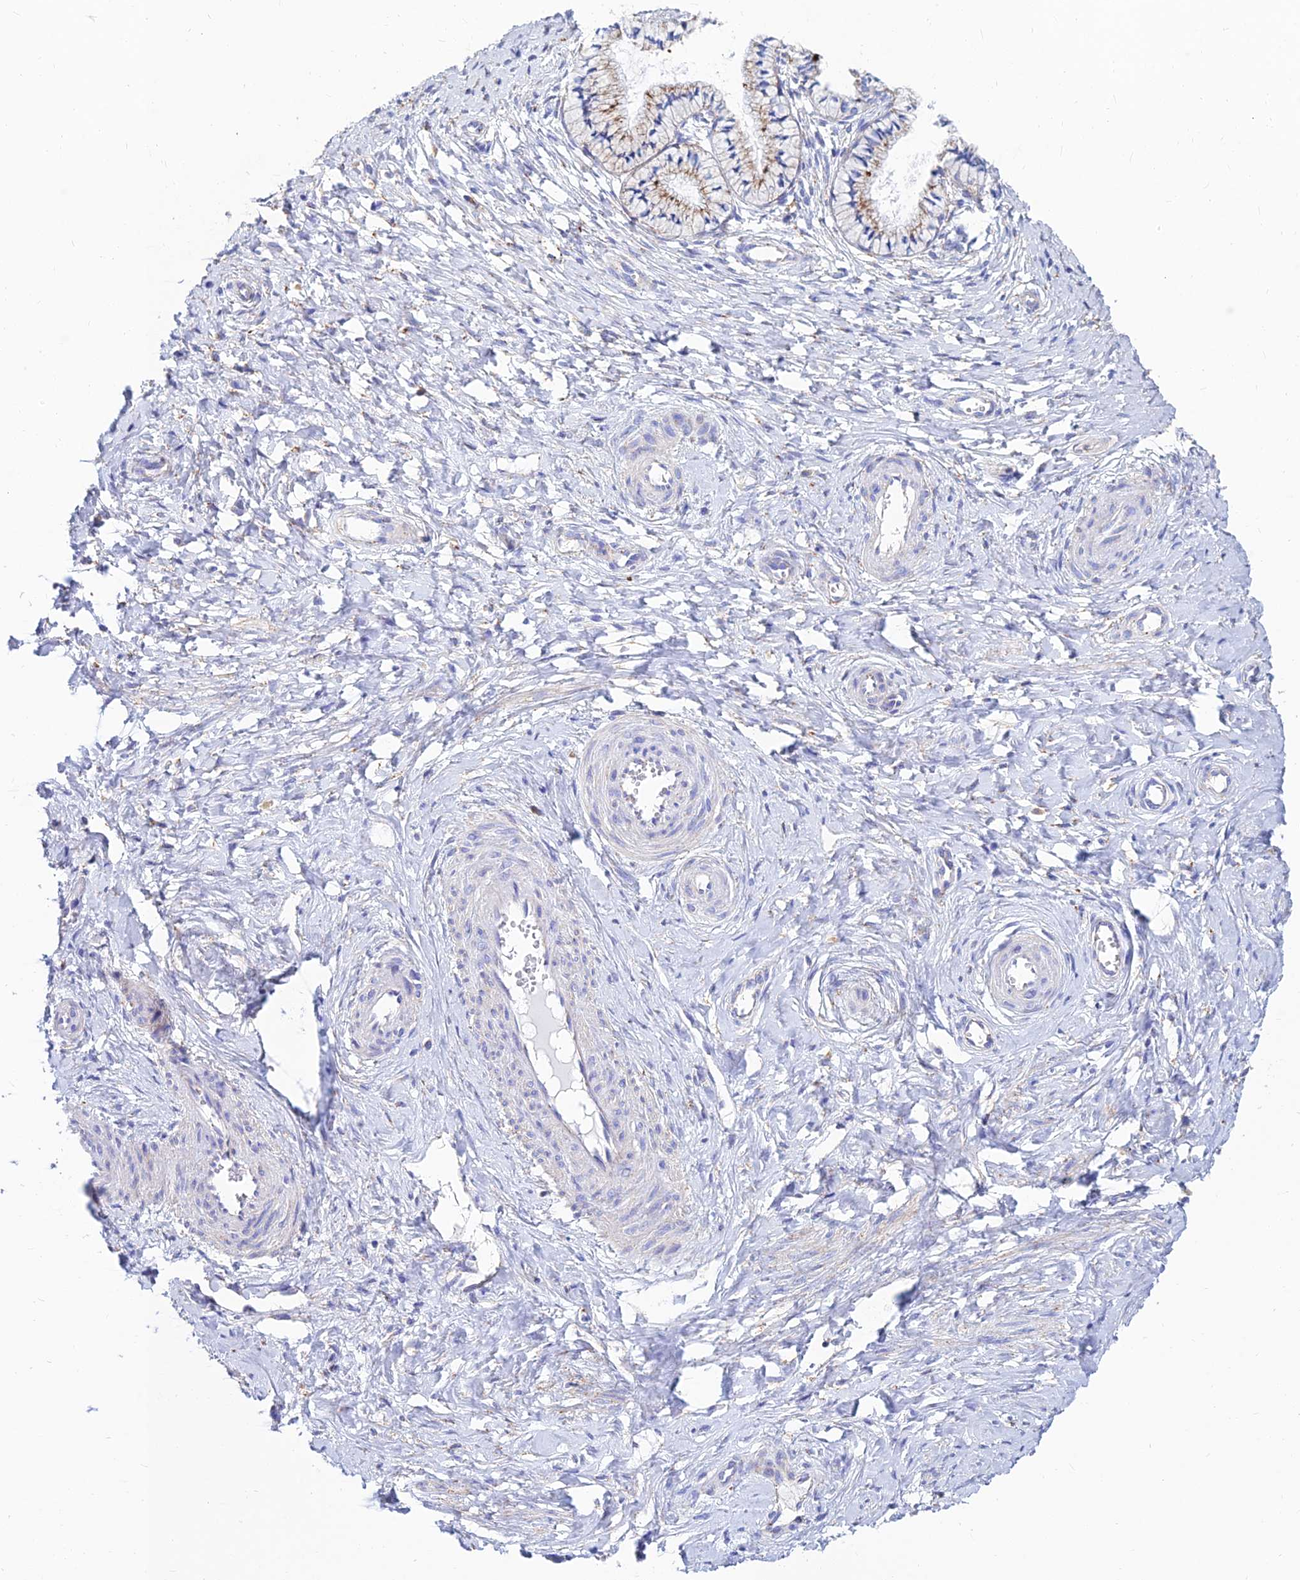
{"staining": {"intensity": "moderate", "quantity": "25%-75%", "location": "cytoplasmic/membranous"}, "tissue": "cervix", "cell_type": "Glandular cells", "image_type": "normal", "snomed": [{"axis": "morphology", "description": "Normal tissue, NOS"}, {"axis": "topography", "description": "Cervix"}], "caption": "Moderate cytoplasmic/membranous staining is identified in about 25%-75% of glandular cells in normal cervix.", "gene": "SPNS1", "patient": {"sex": "female", "age": 36}}